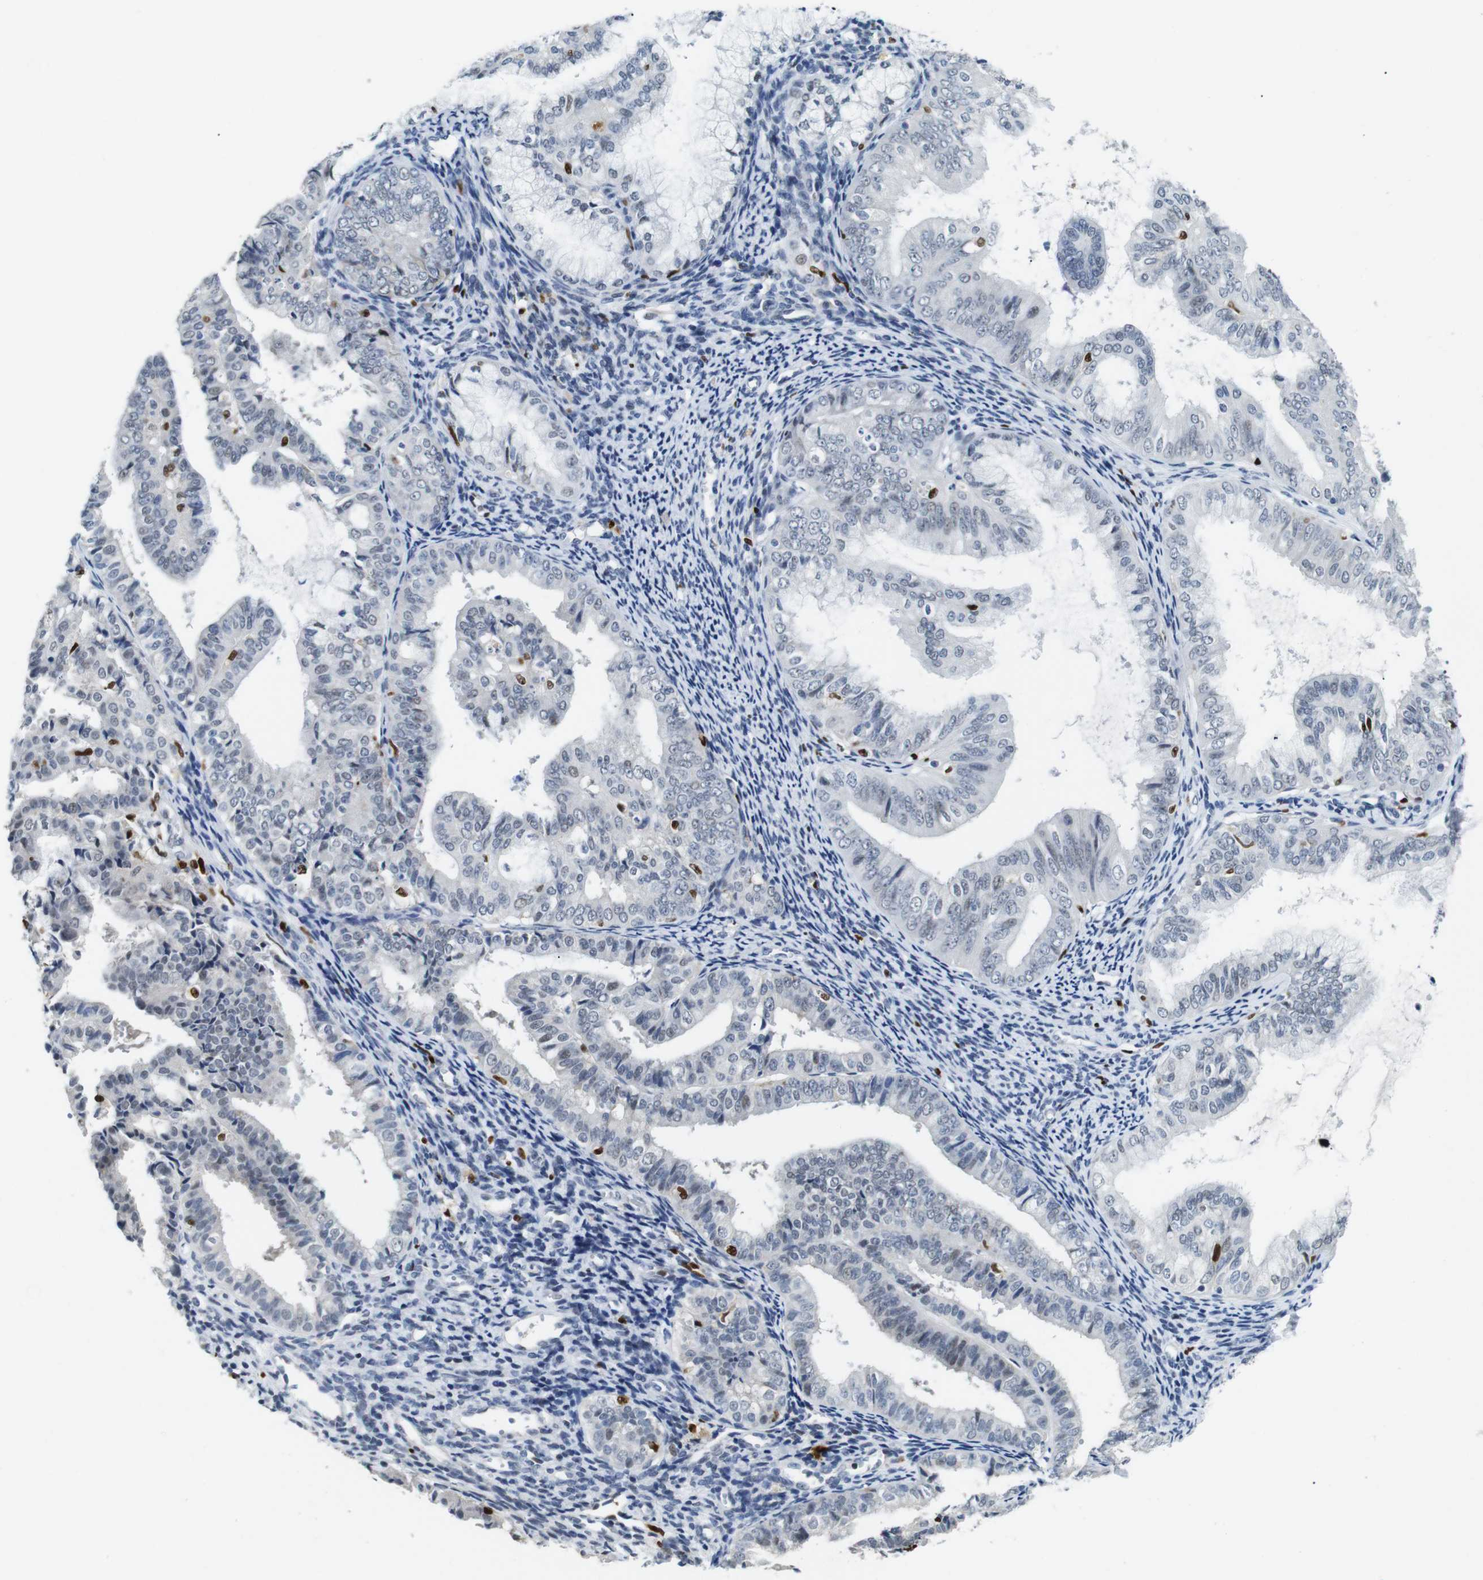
{"staining": {"intensity": "negative", "quantity": "none", "location": "none"}, "tissue": "endometrial cancer", "cell_type": "Tumor cells", "image_type": "cancer", "snomed": [{"axis": "morphology", "description": "Adenocarcinoma, NOS"}, {"axis": "topography", "description": "Endometrium"}], "caption": "Human endometrial cancer stained for a protein using immunohistochemistry (IHC) shows no positivity in tumor cells.", "gene": "IRF8", "patient": {"sex": "female", "age": 63}}